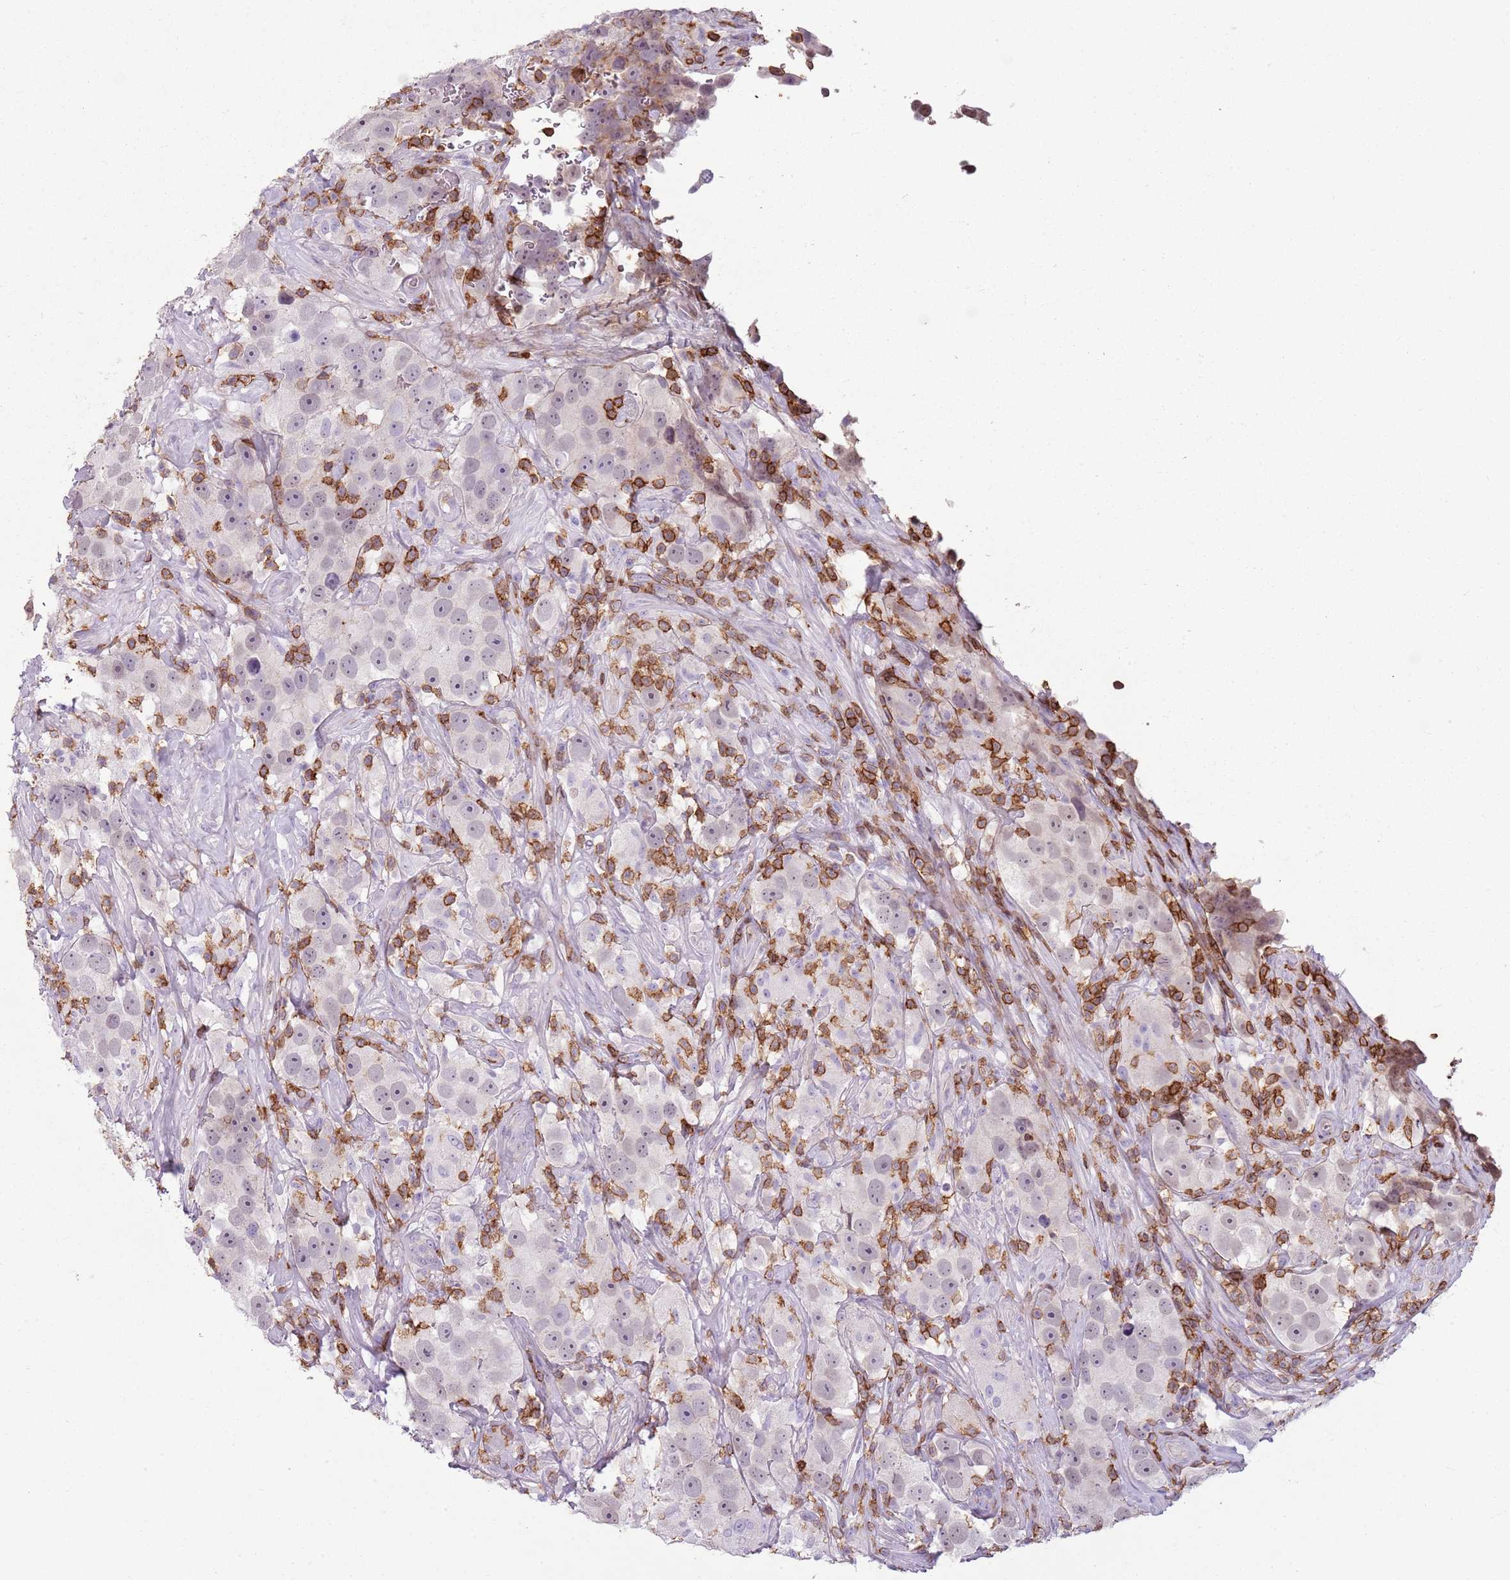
{"staining": {"intensity": "negative", "quantity": "none", "location": "none"}, "tissue": "testis cancer", "cell_type": "Tumor cells", "image_type": "cancer", "snomed": [{"axis": "morphology", "description": "Seminoma, NOS"}, {"axis": "topography", "description": "Testis"}], "caption": "High magnification brightfield microscopy of testis cancer (seminoma) stained with DAB (3,3'-diaminobenzidine) (brown) and counterstained with hematoxylin (blue): tumor cells show no significant positivity.", "gene": "ZNF583", "patient": {"sex": "male", "age": 49}}